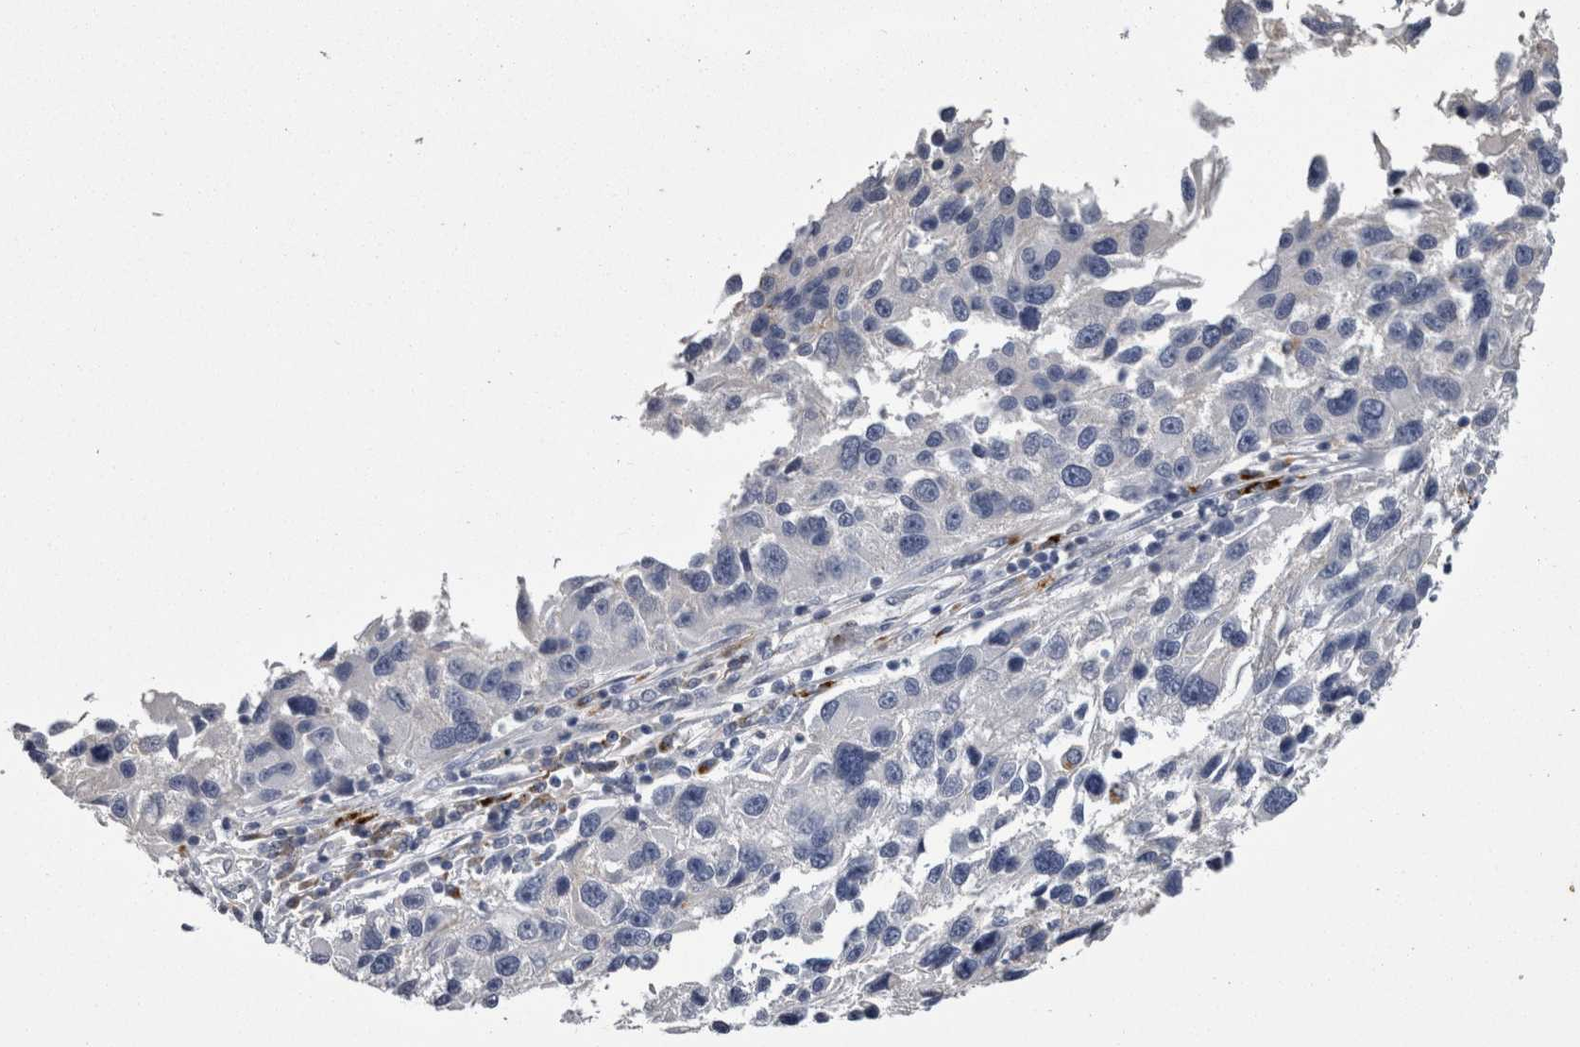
{"staining": {"intensity": "negative", "quantity": "none", "location": "none"}, "tissue": "melanoma", "cell_type": "Tumor cells", "image_type": "cancer", "snomed": [{"axis": "morphology", "description": "Malignant melanoma, NOS"}, {"axis": "topography", "description": "Skin"}], "caption": "Tumor cells are negative for protein expression in human malignant melanoma.", "gene": "DPP7", "patient": {"sex": "male", "age": 53}}